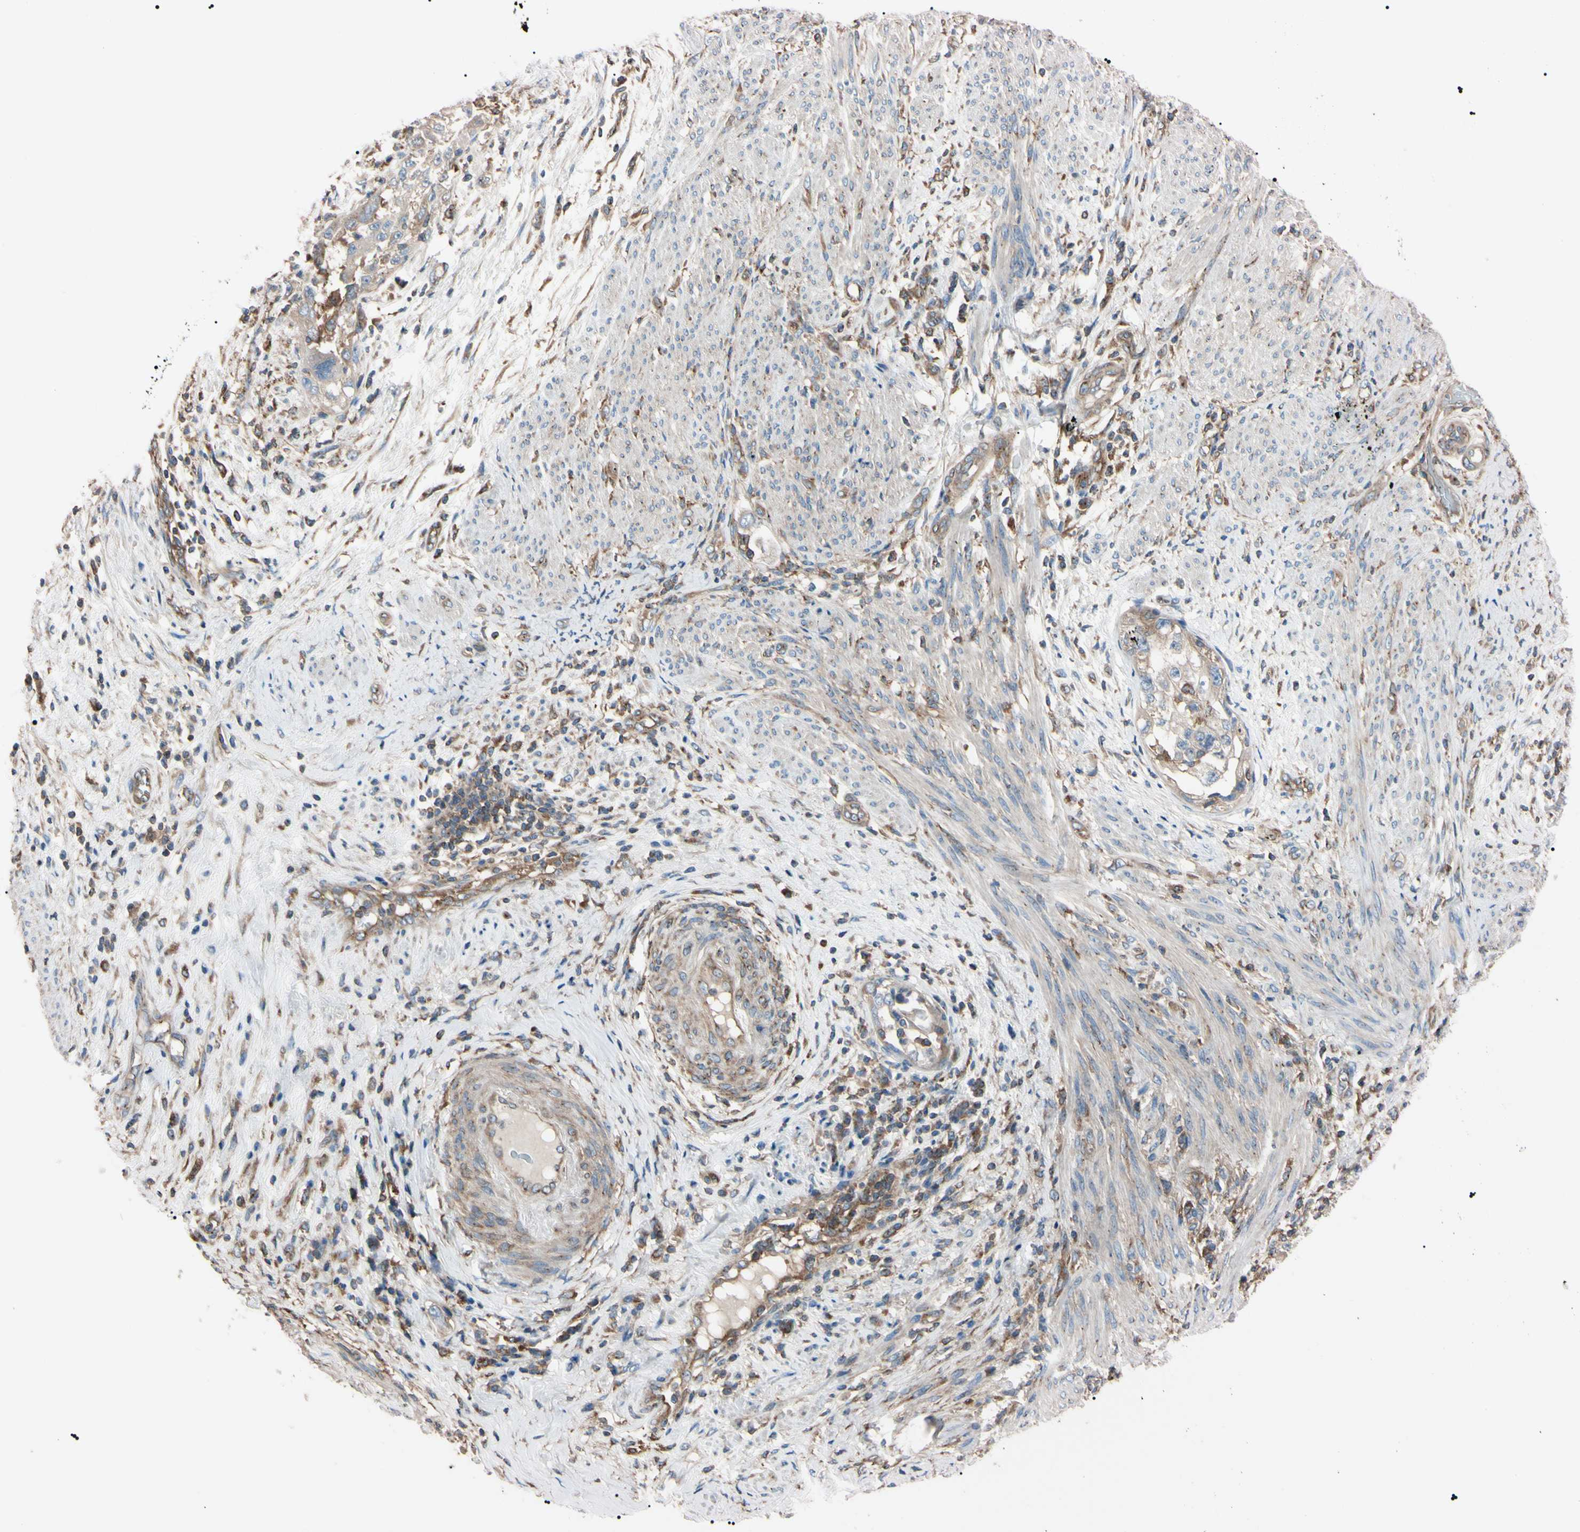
{"staining": {"intensity": "weak", "quantity": ">75%", "location": "cytoplasmic/membranous"}, "tissue": "endometrial cancer", "cell_type": "Tumor cells", "image_type": "cancer", "snomed": [{"axis": "morphology", "description": "Adenocarcinoma, NOS"}, {"axis": "topography", "description": "Endometrium"}], "caption": "A brown stain highlights weak cytoplasmic/membranous staining of a protein in human adenocarcinoma (endometrial) tumor cells.", "gene": "PRKACA", "patient": {"sex": "female", "age": 85}}